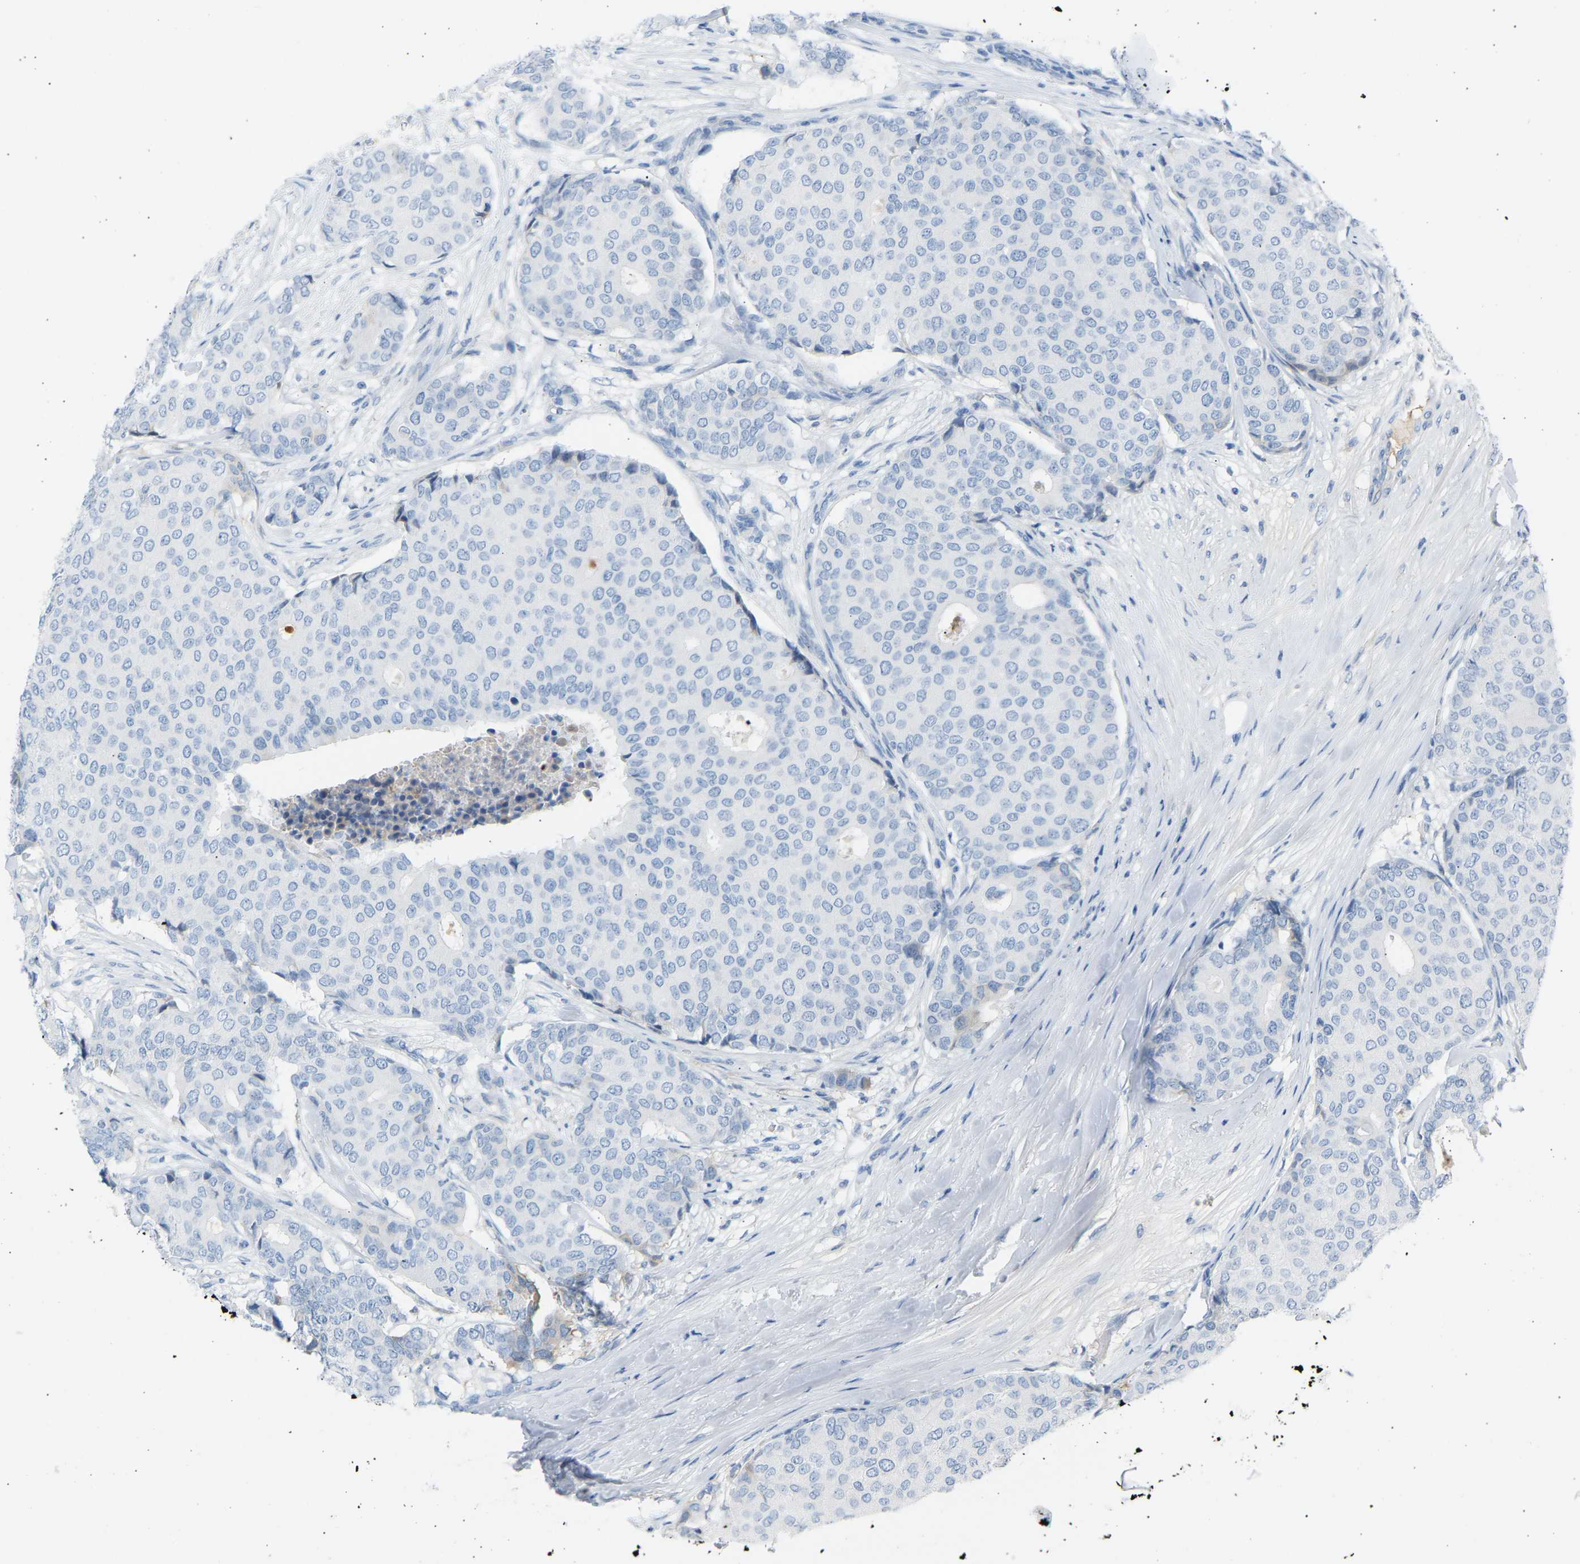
{"staining": {"intensity": "negative", "quantity": "none", "location": "none"}, "tissue": "breast cancer", "cell_type": "Tumor cells", "image_type": "cancer", "snomed": [{"axis": "morphology", "description": "Duct carcinoma"}, {"axis": "topography", "description": "Breast"}], "caption": "Immunohistochemistry micrograph of neoplastic tissue: breast cancer stained with DAB (3,3'-diaminobenzidine) displays no significant protein staining in tumor cells. (DAB IHC visualized using brightfield microscopy, high magnification).", "gene": "GNAS", "patient": {"sex": "female", "age": 75}}